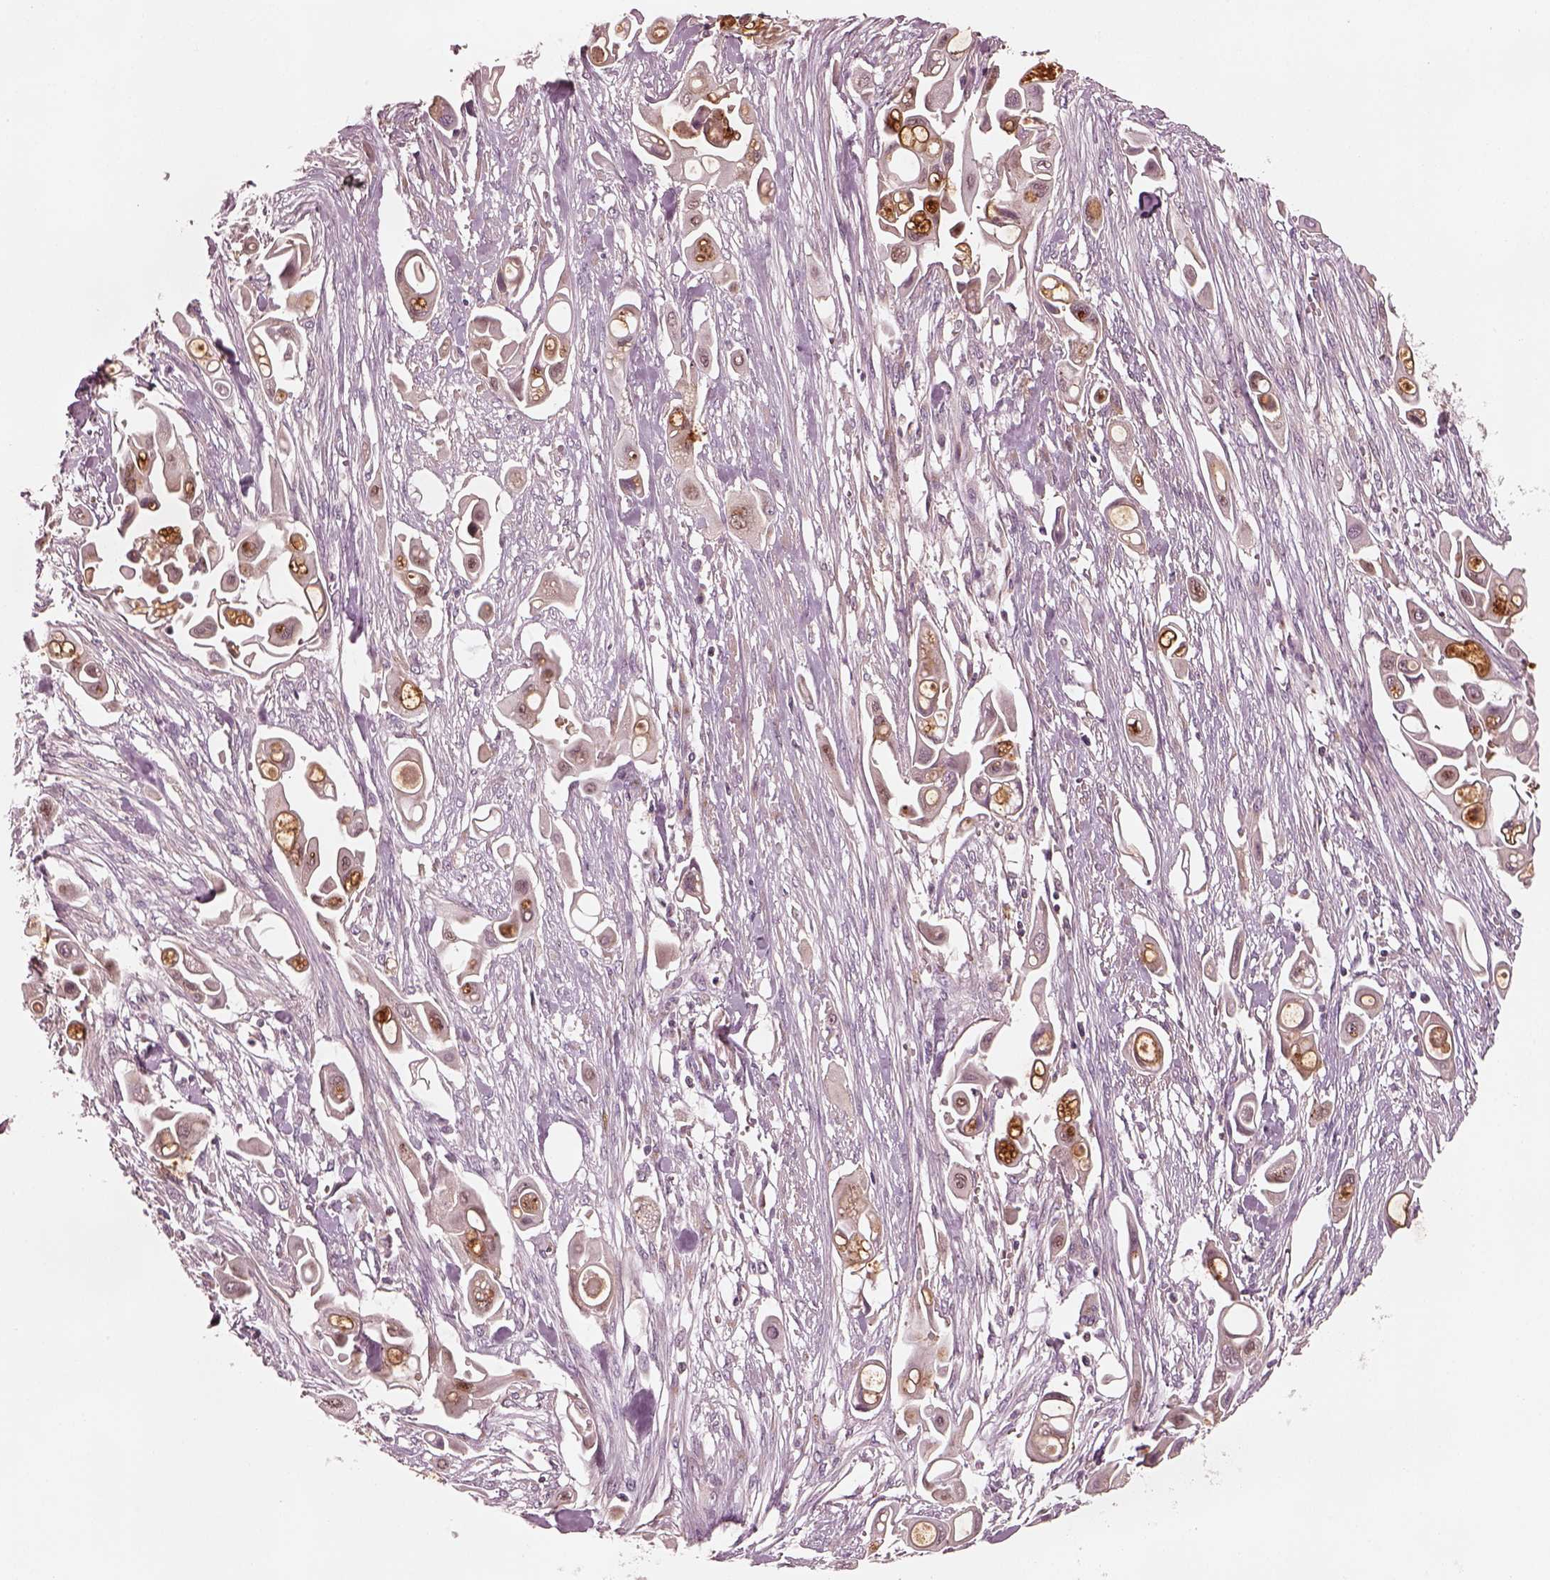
{"staining": {"intensity": "moderate", "quantity": "<25%", "location": "cytoplasmic/membranous"}, "tissue": "pancreatic cancer", "cell_type": "Tumor cells", "image_type": "cancer", "snomed": [{"axis": "morphology", "description": "Adenocarcinoma, NOS"}, {"axis": "topography", "description": "Pancreas"}], "caption": "This image displays pancreatic cancer stained with IHC to label a protein in brown. The cytoplasmic/membranous of tumor cells show moderate positivity for the protein. Nuclei are counter-stained blue.", "gene": "SDCBP2", "patient": {"sex": "male", "age": 50}}